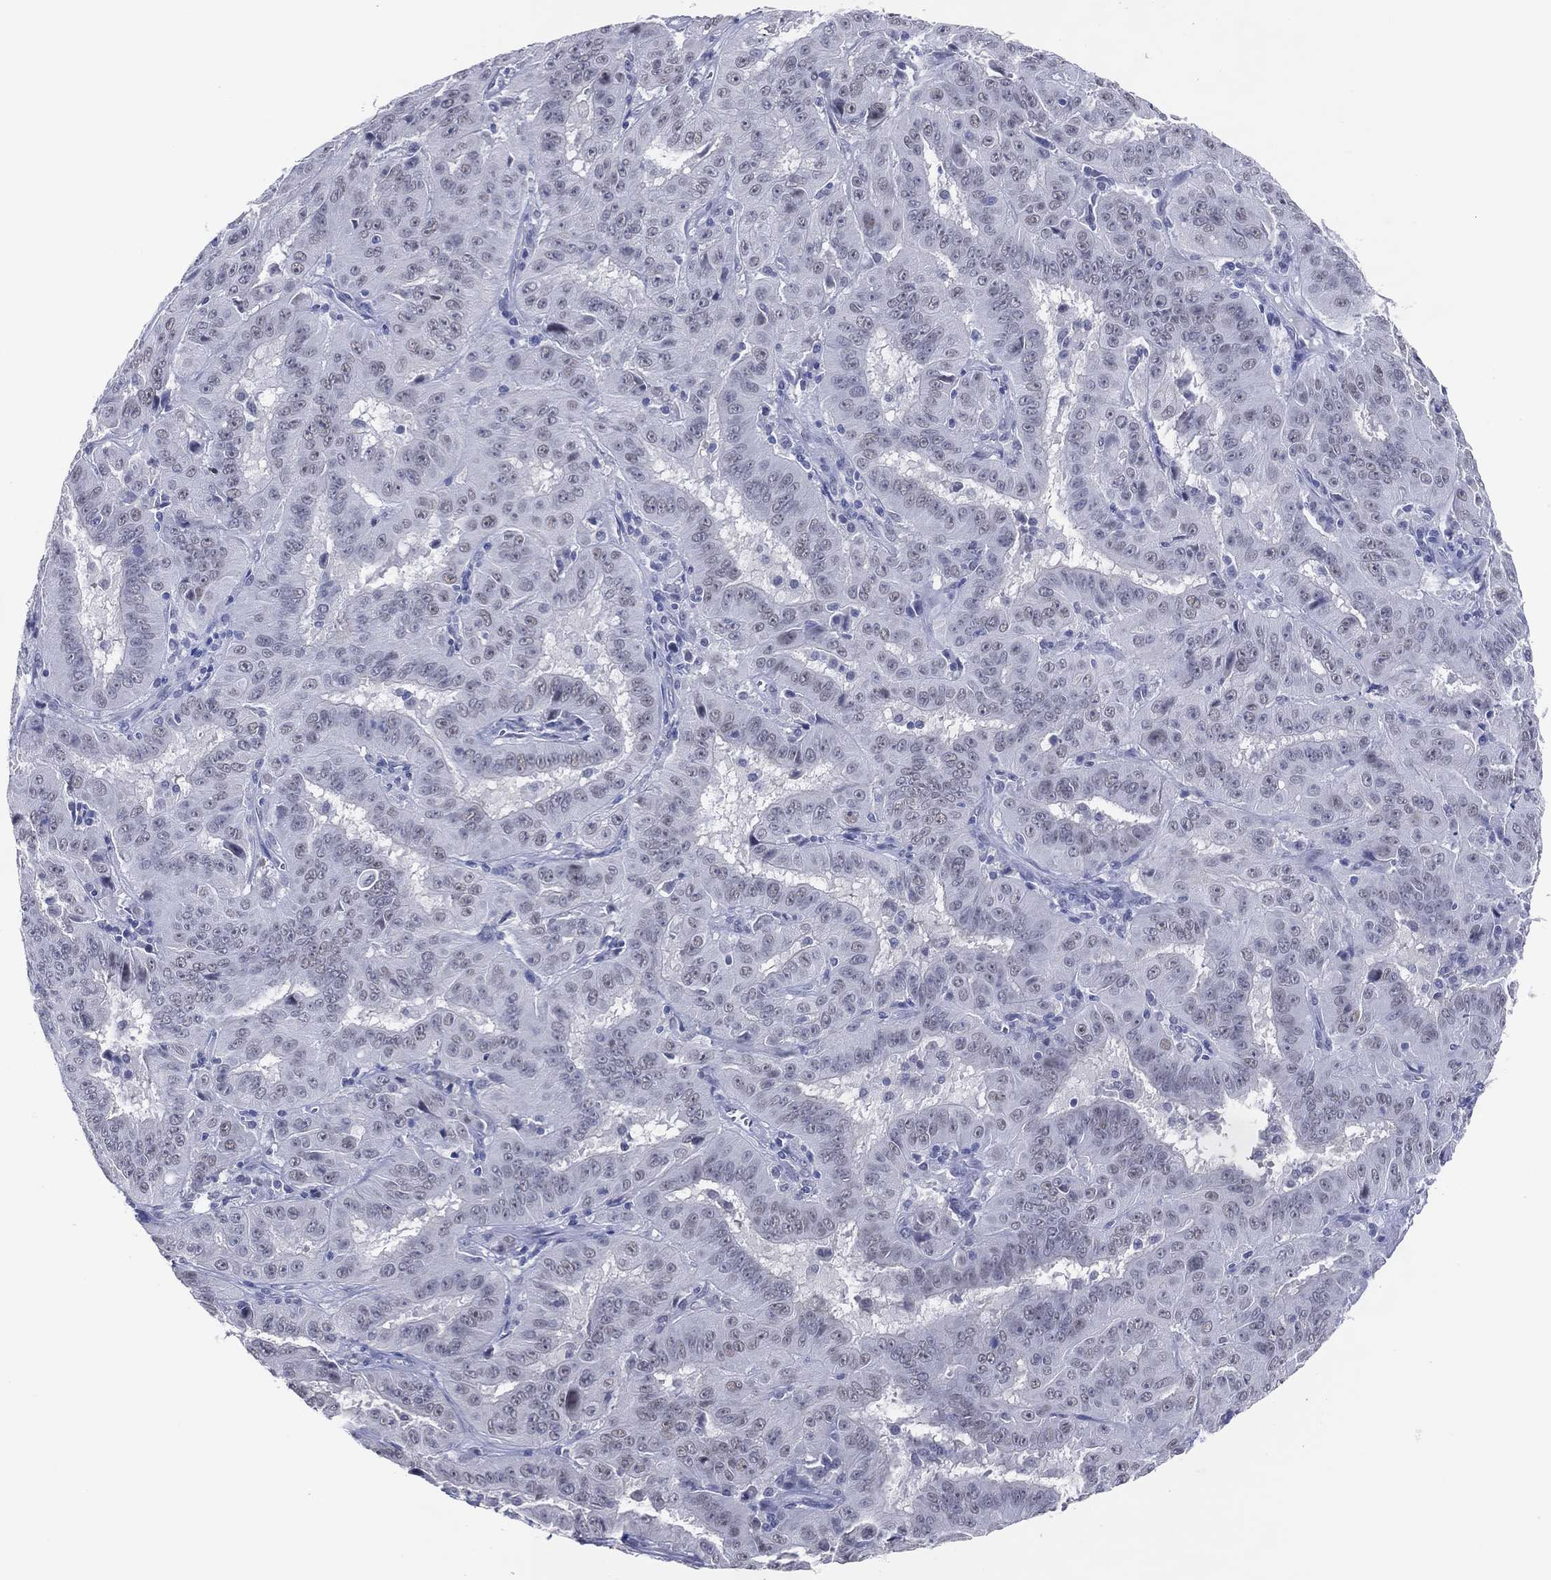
{"staining": {"intensity": "negative", "quantity": "none", "location": "none"}, "tissue": "pancreatic cancer", "cell_type": "Tumor cells", "image_type": "cancer", "snomed": [{"axis": "morphology", "description": "Adenocarcinoma, NOS"}, {"axis": "topography", "description": "Pancreas"}], "caption": "A micrograph of pancreatic cancer (adenocarcinoma) stained for a protein demonstrates no brown staining in tumor cells.", "gene": "CFAP58", "patient": {"sex": "male", "age": 63}}